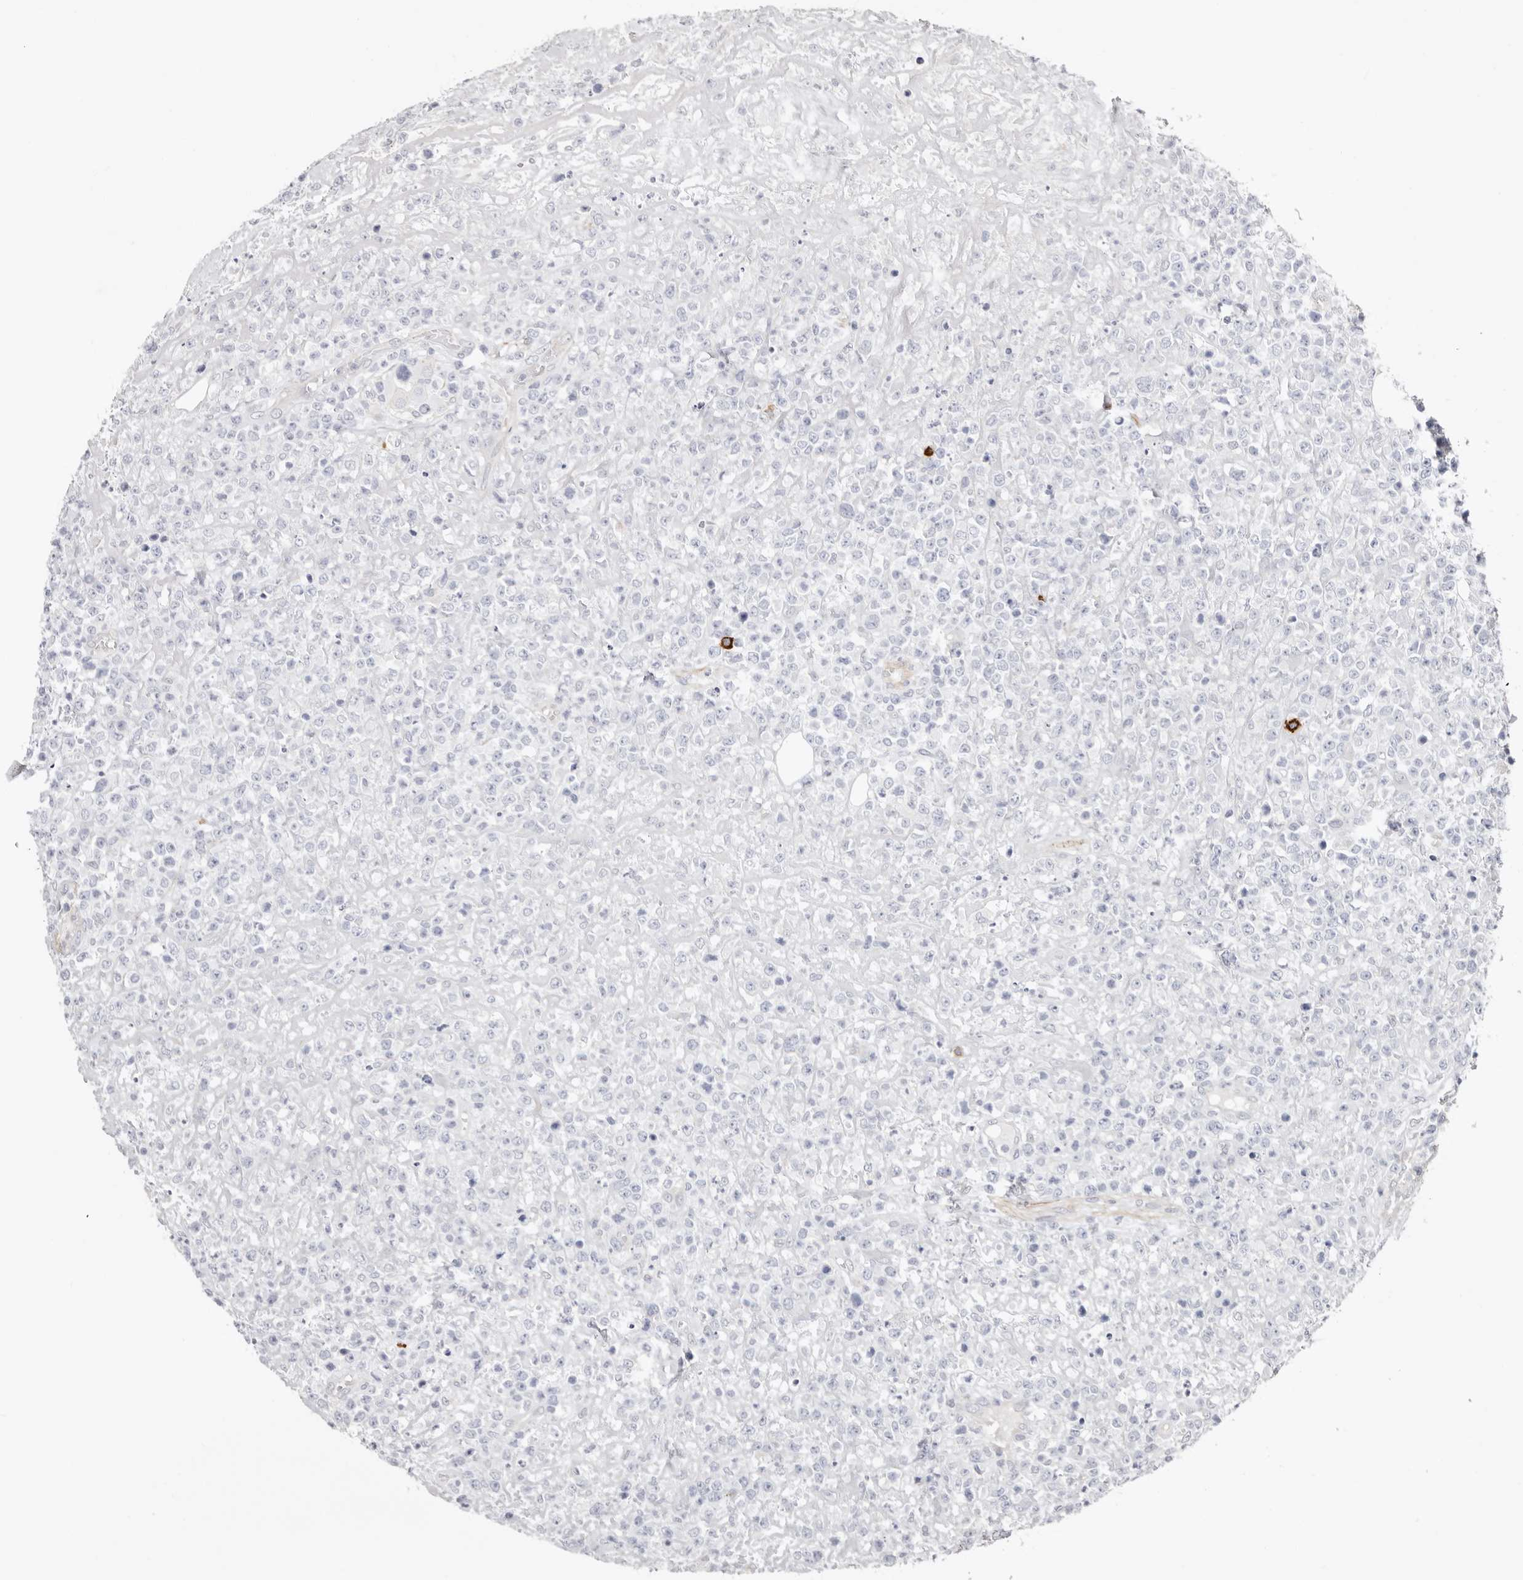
{"staining": {"intensity": "negative", "quantity": "none", "location": "none"}, "tissue": "lymphoma", "cell_type": "Tumor cells", "image_type": "cancer", "snomed": [{"axis": "morphology", "description": "Malignant lymphoma, non-Hodgkin's type, High grade"}, {"axis": "topography", "description": "Colon"}], "caption": "A high-resolution micrograph shows immunohistochemistry staining of lymphoma, which exhibits no significant positivity in tumor cells.", "gene": "PKDCC", "patient": {"sex": "female", "age": 53}}